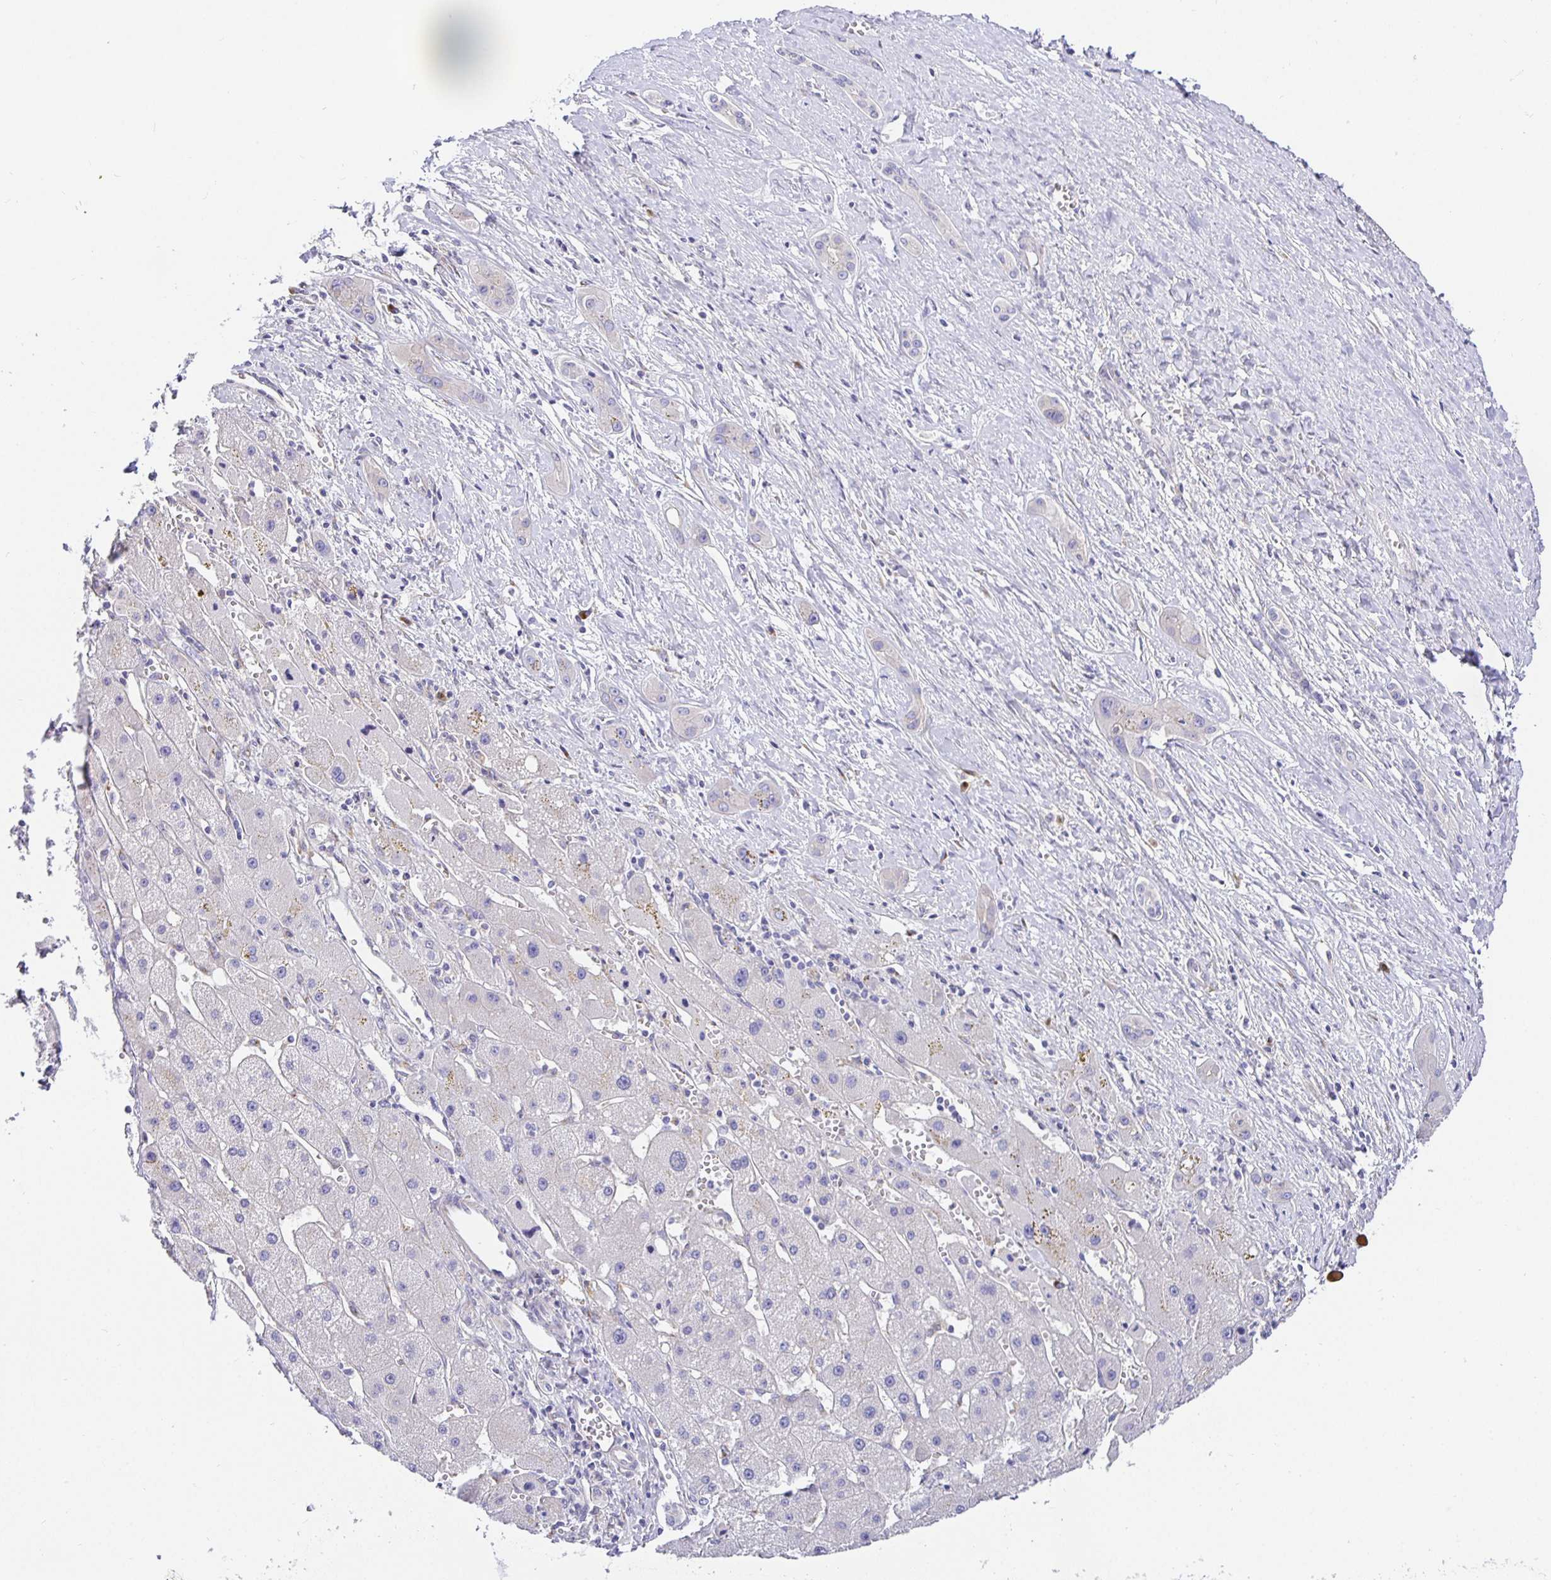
{"staining": {"intensity": "negative", "quantity": "none", "location": "none"}, "tissue": "liver cancer", "cell_type": "Tumor cells", "image_type": "cancer", "snomed": [{"axis": "morphology", "description": "Carcinoma, Hepatocellular, NOS"}, {"axis": "topography", "description": "Liver"}], "caption": "A photomicrograph of human hepatocellular carcinoma (liver) is negative for staining in tumor cells.", "gene": "OPALIN", "patient": {"sex": "female", "age": 82}}